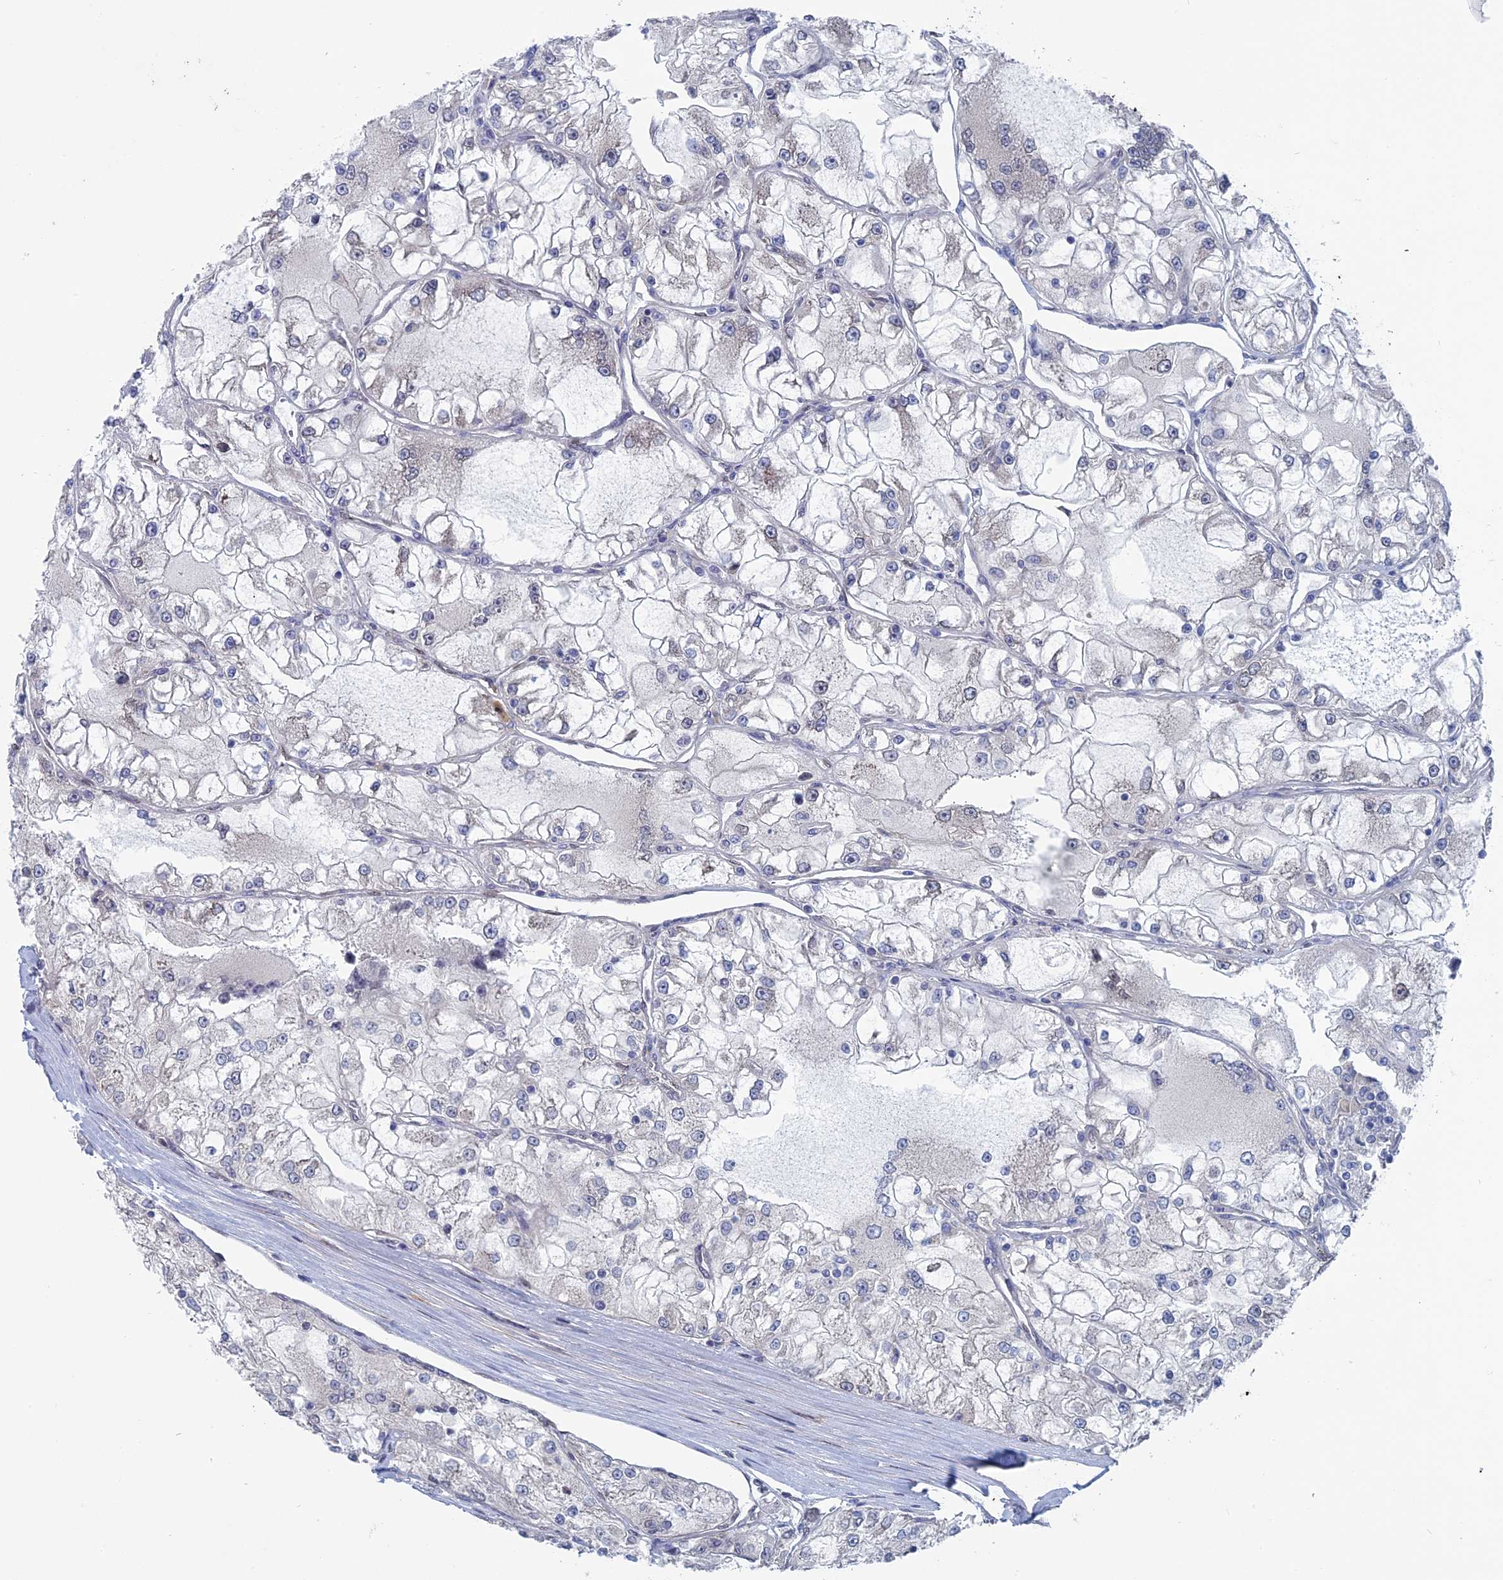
{"staining": {"intensity": "negative", "quantity": "none", "location": "none"}, "tissue": "renal cancer", "cell_type": "Tumor cells", "image_type": "cancer", "snomed": [{"axis": "morphology", "description": "Adenocarcinoma, NOS"}, {"axis": "topography", "description": "Kidney"}], "caption": "Immunohistochemistry micrograph of human renal adenocarcinoma stained for a protein (brown), which demonstrates no positivity in tumor cells.", "gene": "MTRF1", "patient": {"sex": "female", "age": 72}}